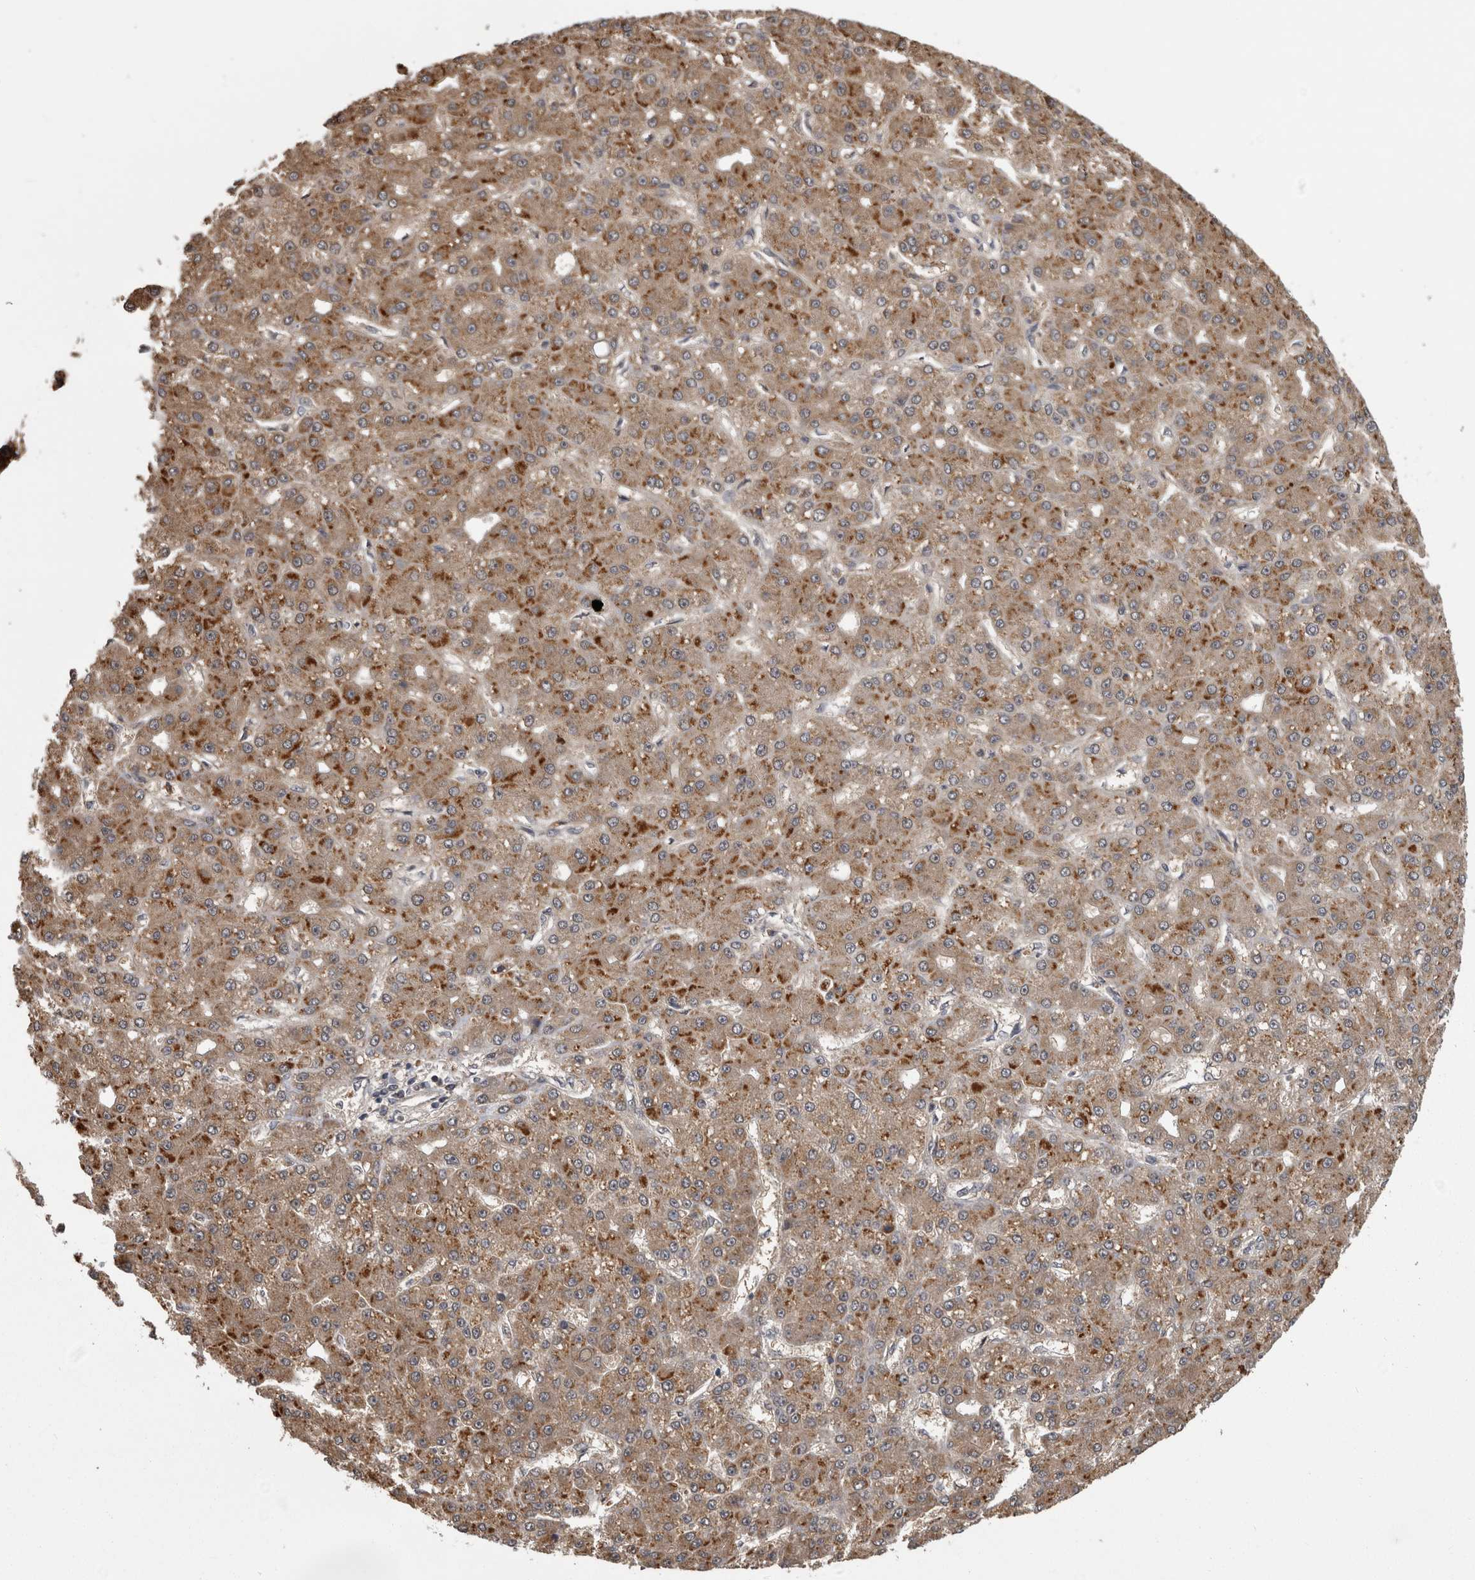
{"staining": {"intensity": "moderate", "quantity": ">75%", "location": "cytoplasmic/membranous"}, "tissue": "liver cancer", "cell_type": "Tumor cells", "image_type": "cancer", "snomed": [{"axis": "morphology", "description": "Carcinoma, Hepatocellular, NOS"}, {"axis": "topography", "description": "Liver"}], "caption": "Immunohistochemistry (DAB) staining of human liver cancer (hepatocellular carcinoma) exhibits moderate cytoplasmic/membranous protein positivity in about >75% of tumor cells. The staining is performed using DAB (3,3'-diaminobenzidine) brown chromogen to label protein expression. The nuclei are counter-stained blue using hematoxylin.", "gene": "APRT", "patient": {"sex": "male", "age": 67}}